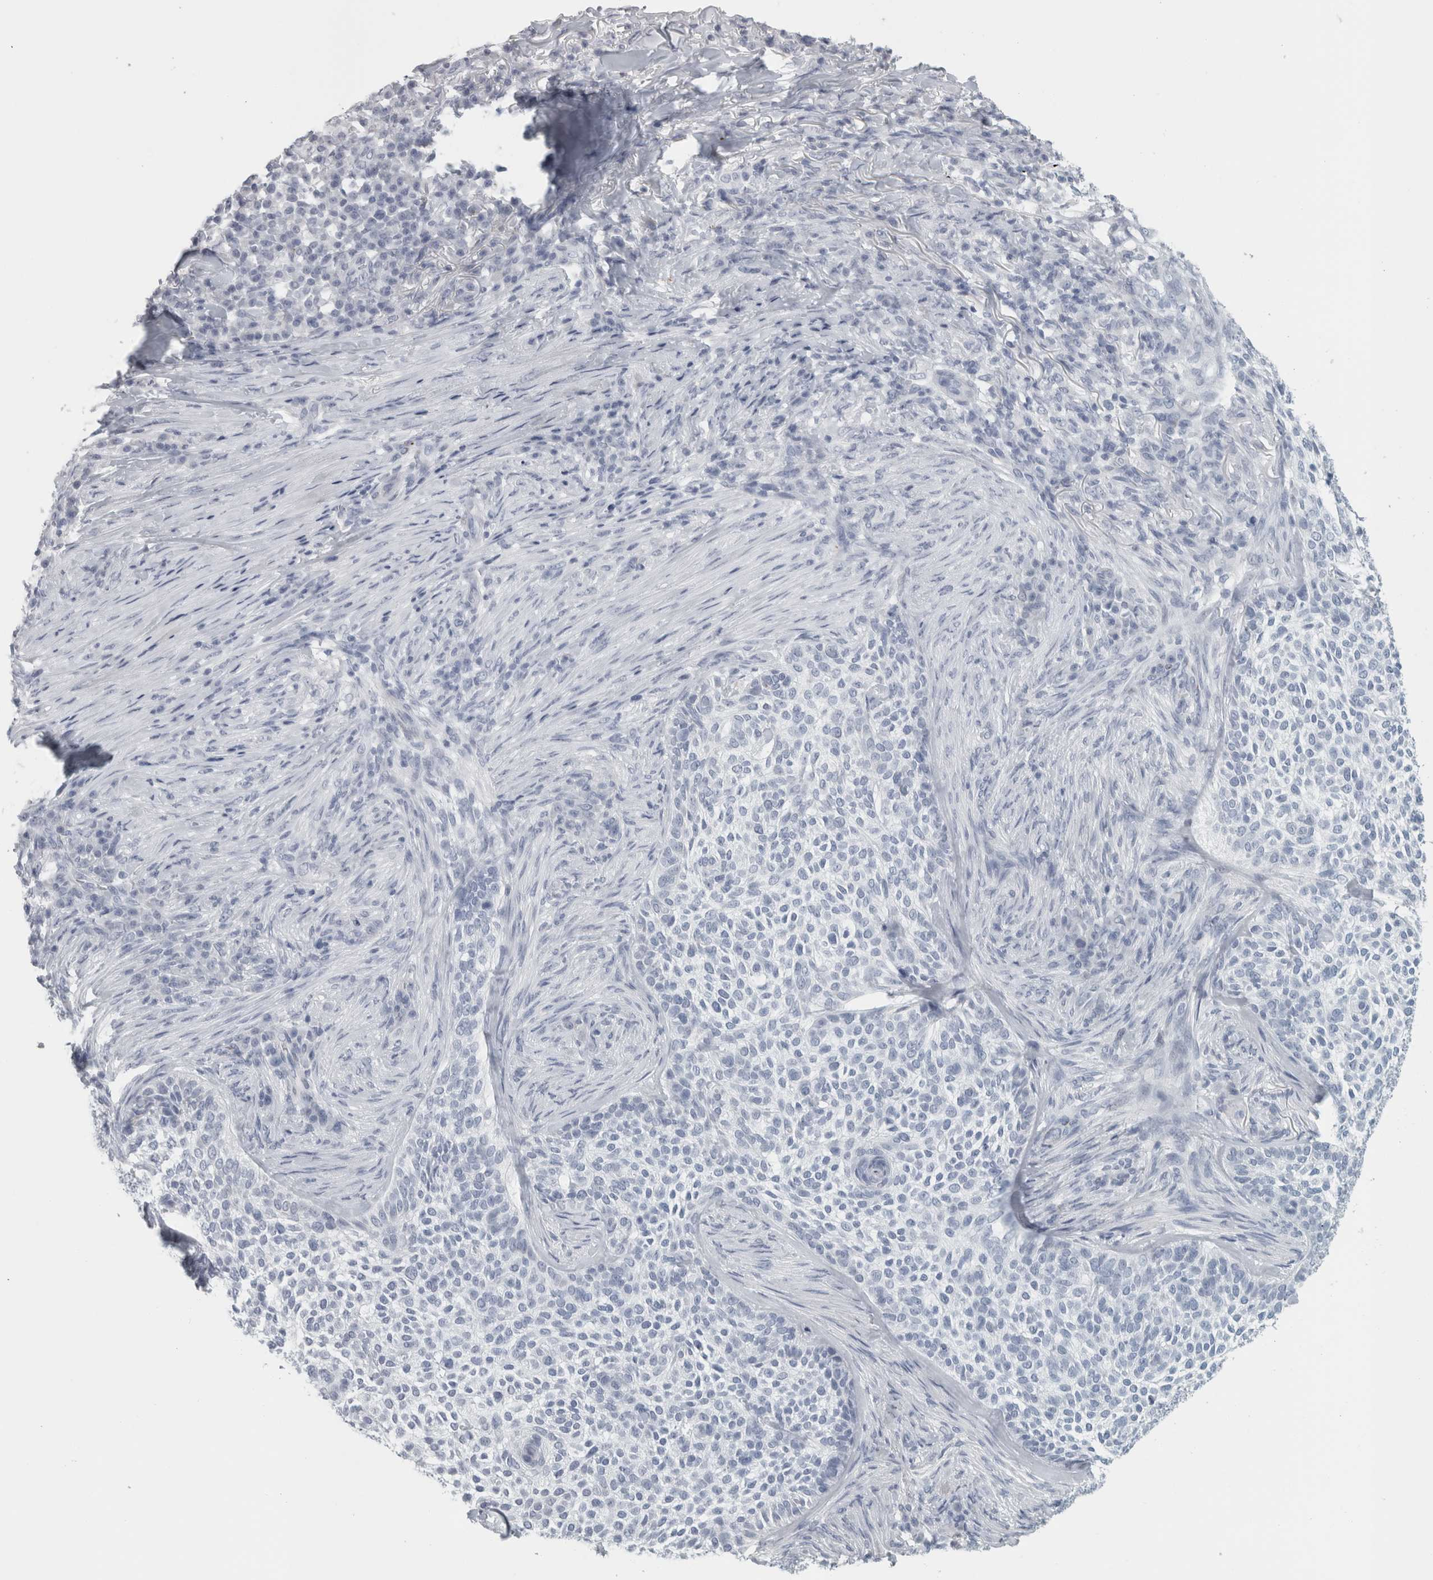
{"staining": {"intensity": "negative", "quantity": "none", "location": "none"}, "tissue": "skin cancer", "cell_type": "Tumor cells", "image_type": "cancer", "snomed": [{"axis": "morphology", "description": "Basal cell carcinoma"}, {"axis": "topography", "description": "Skin"}], "caption": "There is no significant positivity in tumor cells of skin cancer.", "gene": "CPE", "patient": {"sex": "female", "age": 64}}